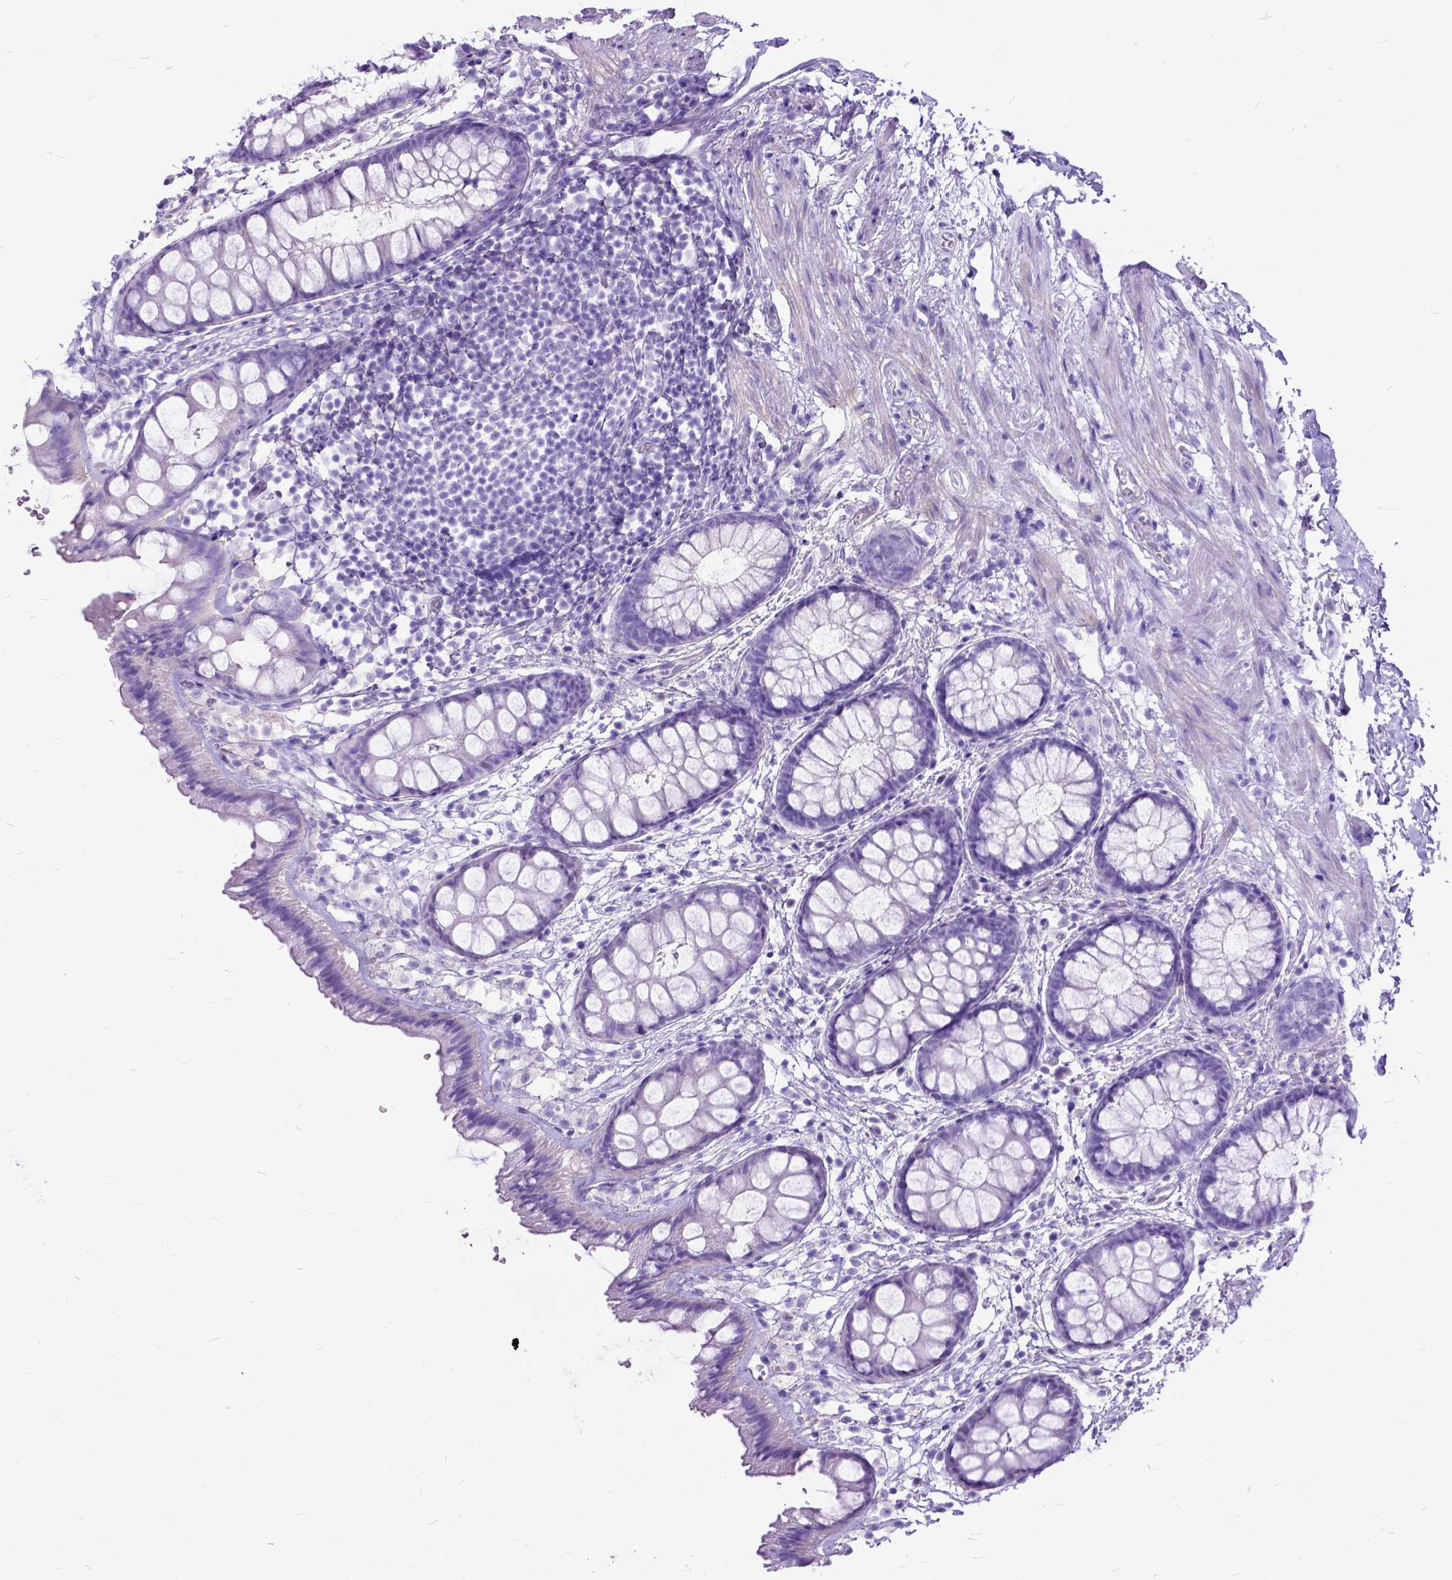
{"staining": {"intensity": "negative", "quantity": "none", "location": "none"}, "tissue": "rectum", "cell_type": "Glandular cells", "image_type": "normal", "snomed": [{"axis": "morphology", "description": "Normal tissue, NOS"}, {"axis": "topography", "description": "Rectum"}], "caption": "Immunohistochemical staining of normal human rectum exhibits no significant staining in glandular cells.", "gene": "ARL9", "patient": {"sex": "female", "age": 62}}